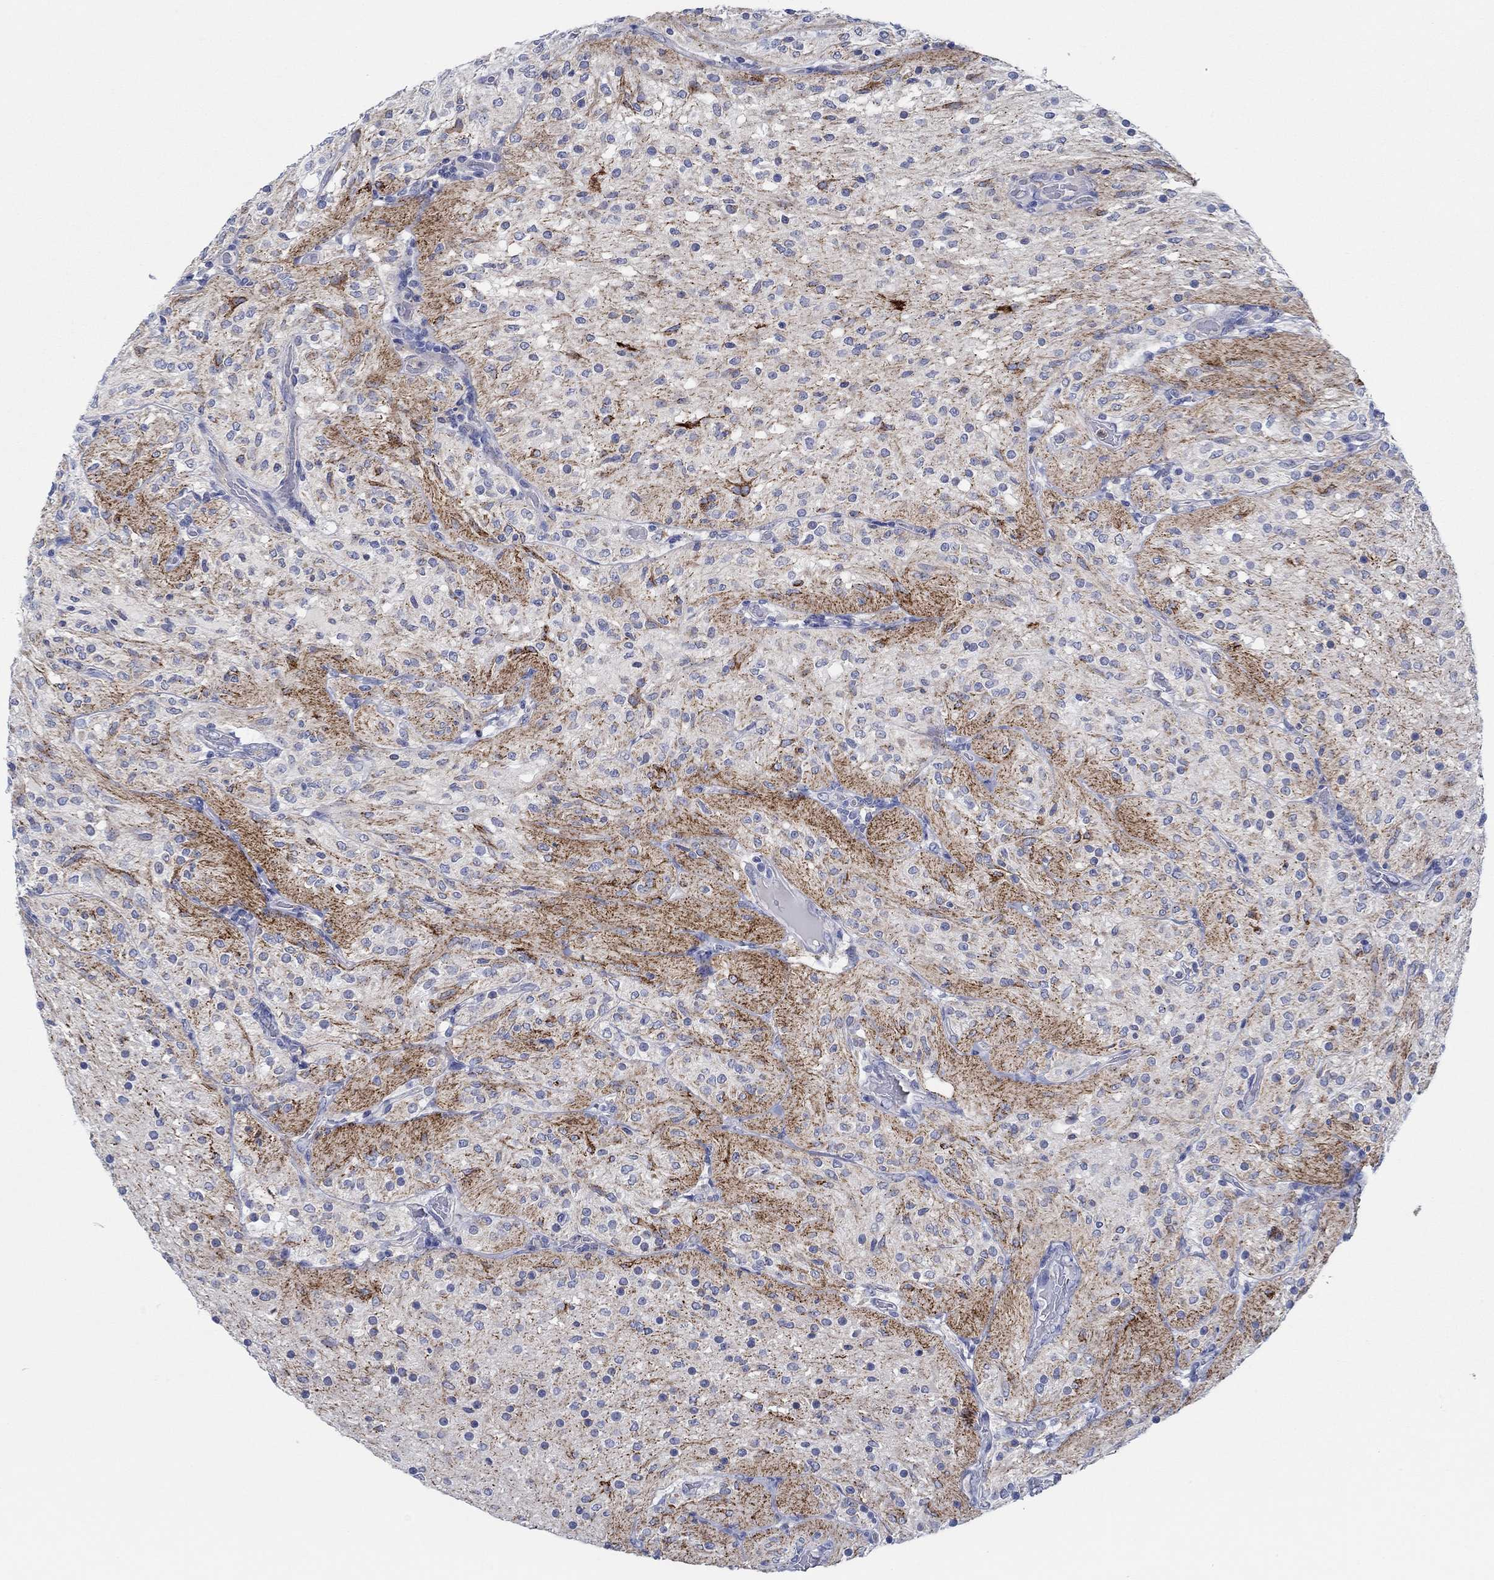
{"staining": {"intensity": "negative", "quantity": "none", "location": "none"}, "tissue": "glioma", "cell_type": "Tumor cells", "image_type": "cancer", "snomed": [{"axis": "morphology", "description": "Glioma, malignant, Low grade"}, {"axis": "topography", "description": "Brain"}], "caption": "An immunohistochemistry (IHC) image of glioma is shown. There is no staining in tumor cells of glioma.", "gene": "CPM", "patient": {"sex": "male", "age": 3}}